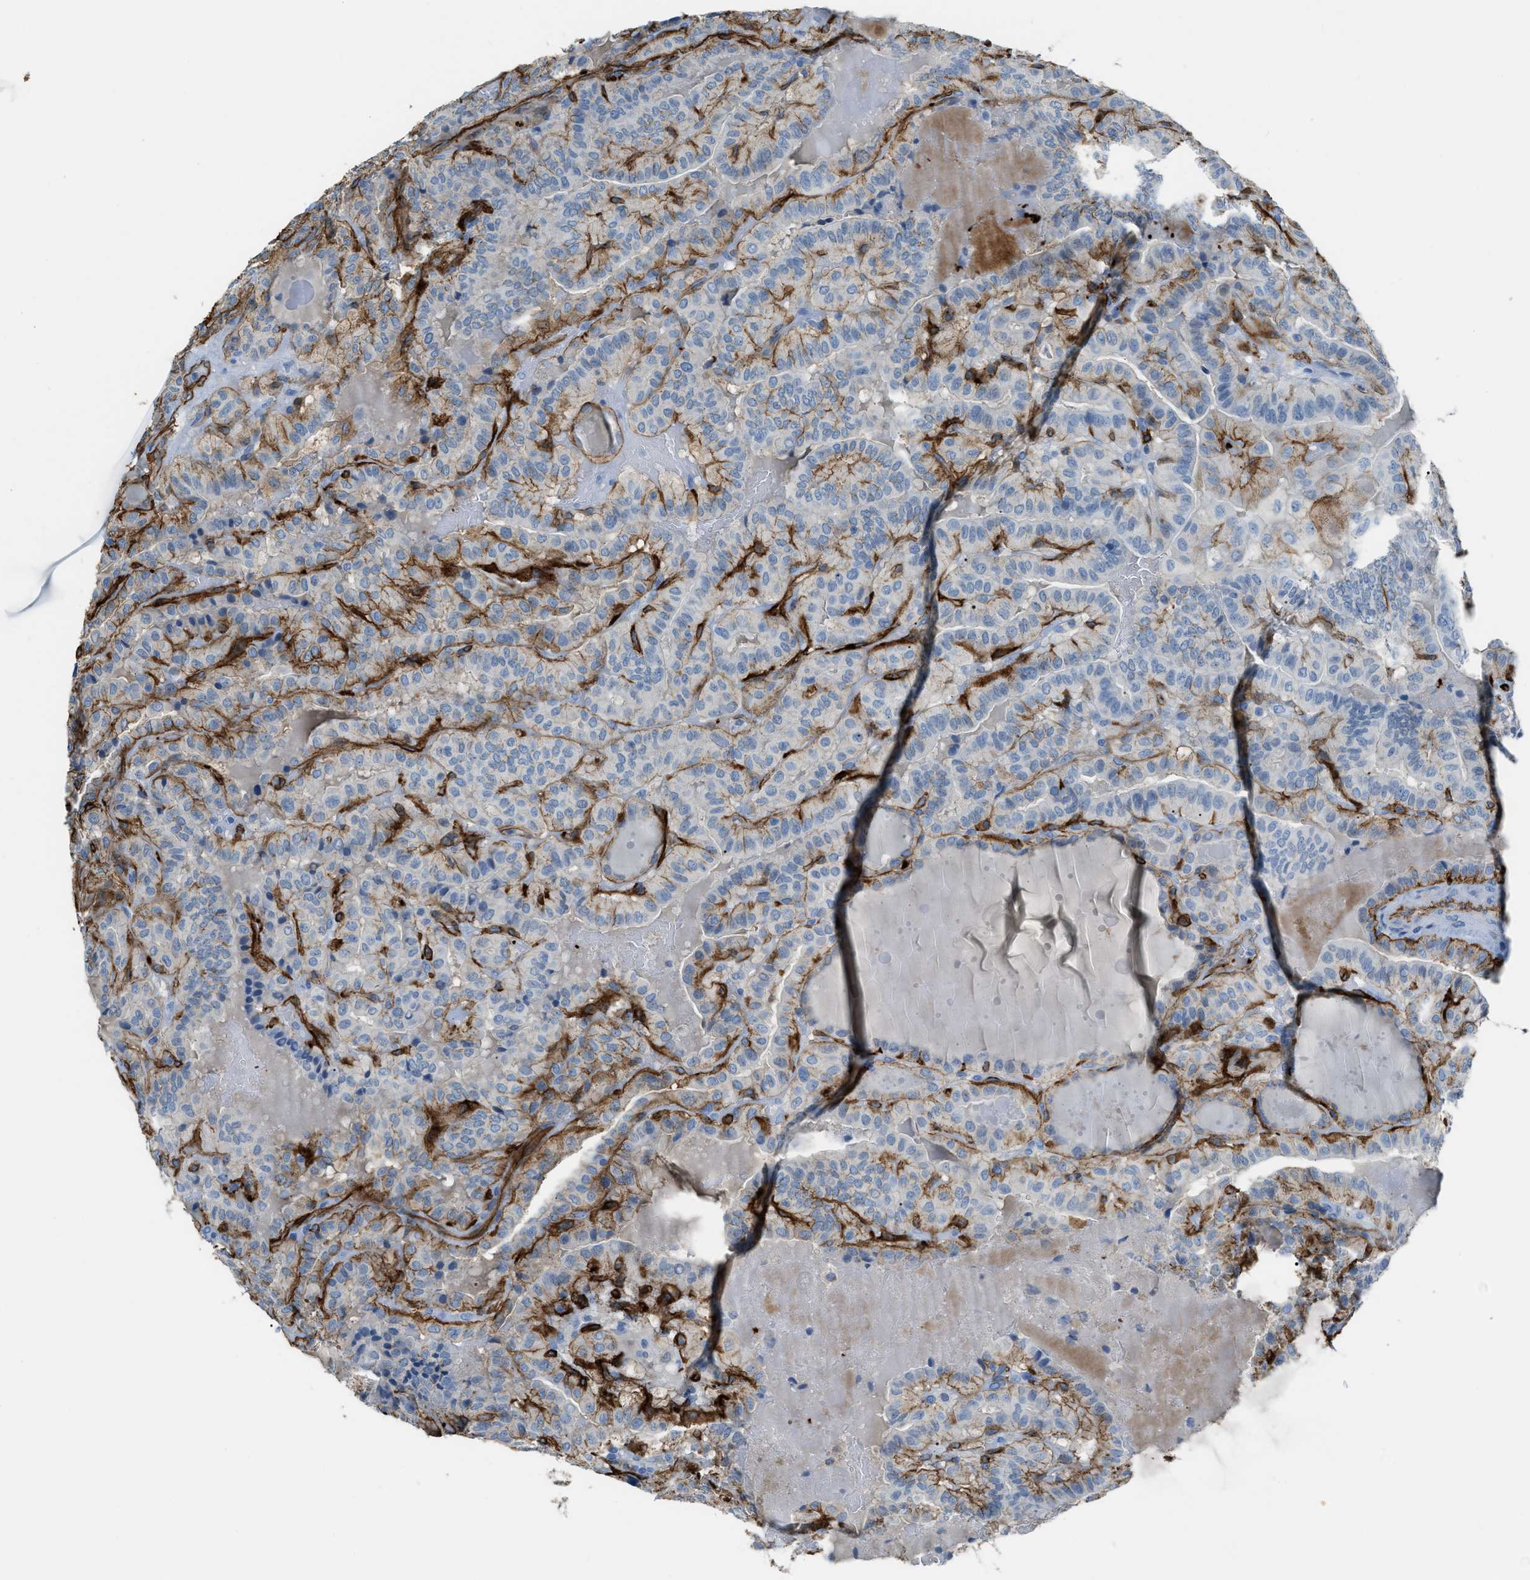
{"staining": {"intensity": "moderate", "quantity": "25%-75%", "location": "cytoplasmic/membranous"}, "tissue": "thyroid cancer", "cell_type": "Tumor cells", "image_type": "cancer", "snomed": [{"axis": "morphology", "description": "Papillary adenocarcinoma, NOS"}, {"axis": "topography", "description": "Thyroid gland"}], "caption": "Thyroid cancer (papillary adenocarcinoma) tissue shows moderate cytoplasmic/membranous staining in about 25%-75% of tumor cells", "gene": "SLC22A15", "patient": {"sex": "male", "age": 77}}